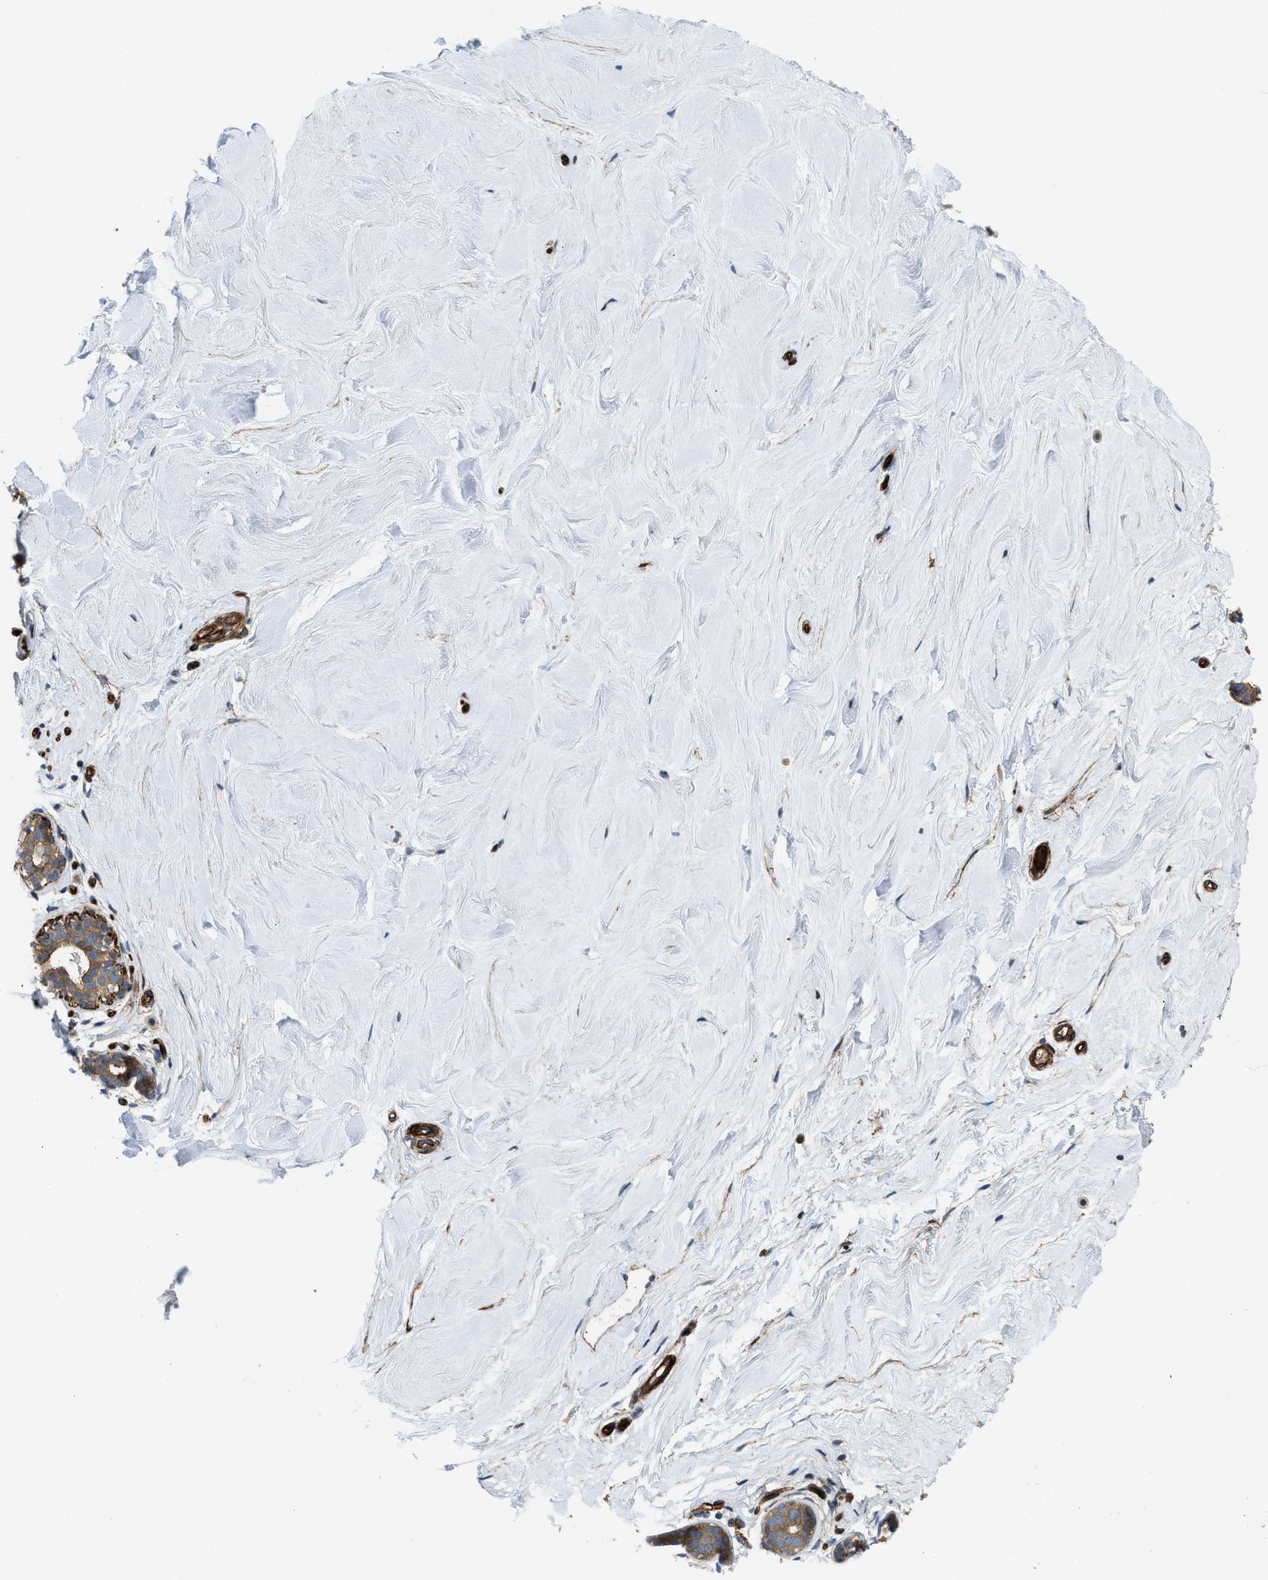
{"staining": {"intensity": "weak", "quantity": ">75%", "location": "cytoplasmic/membranous"}, "tissue": "breast", "cell_type": "Adipocytes", "image_type": "normal", "snomed": [{"axis": "morphology", "description": "Normal tissue, NOS"}, {"axis": "topography", "description": "Breast"}], "caption": "IHC micrograph of normal breast stained for a protein (brown), which shows low levels of weak cytoplasmic/membranous positivity in about >75% of adipocytes.", "gene": "NYNRIN", "patient": {"sex": "female", "age": 22}}